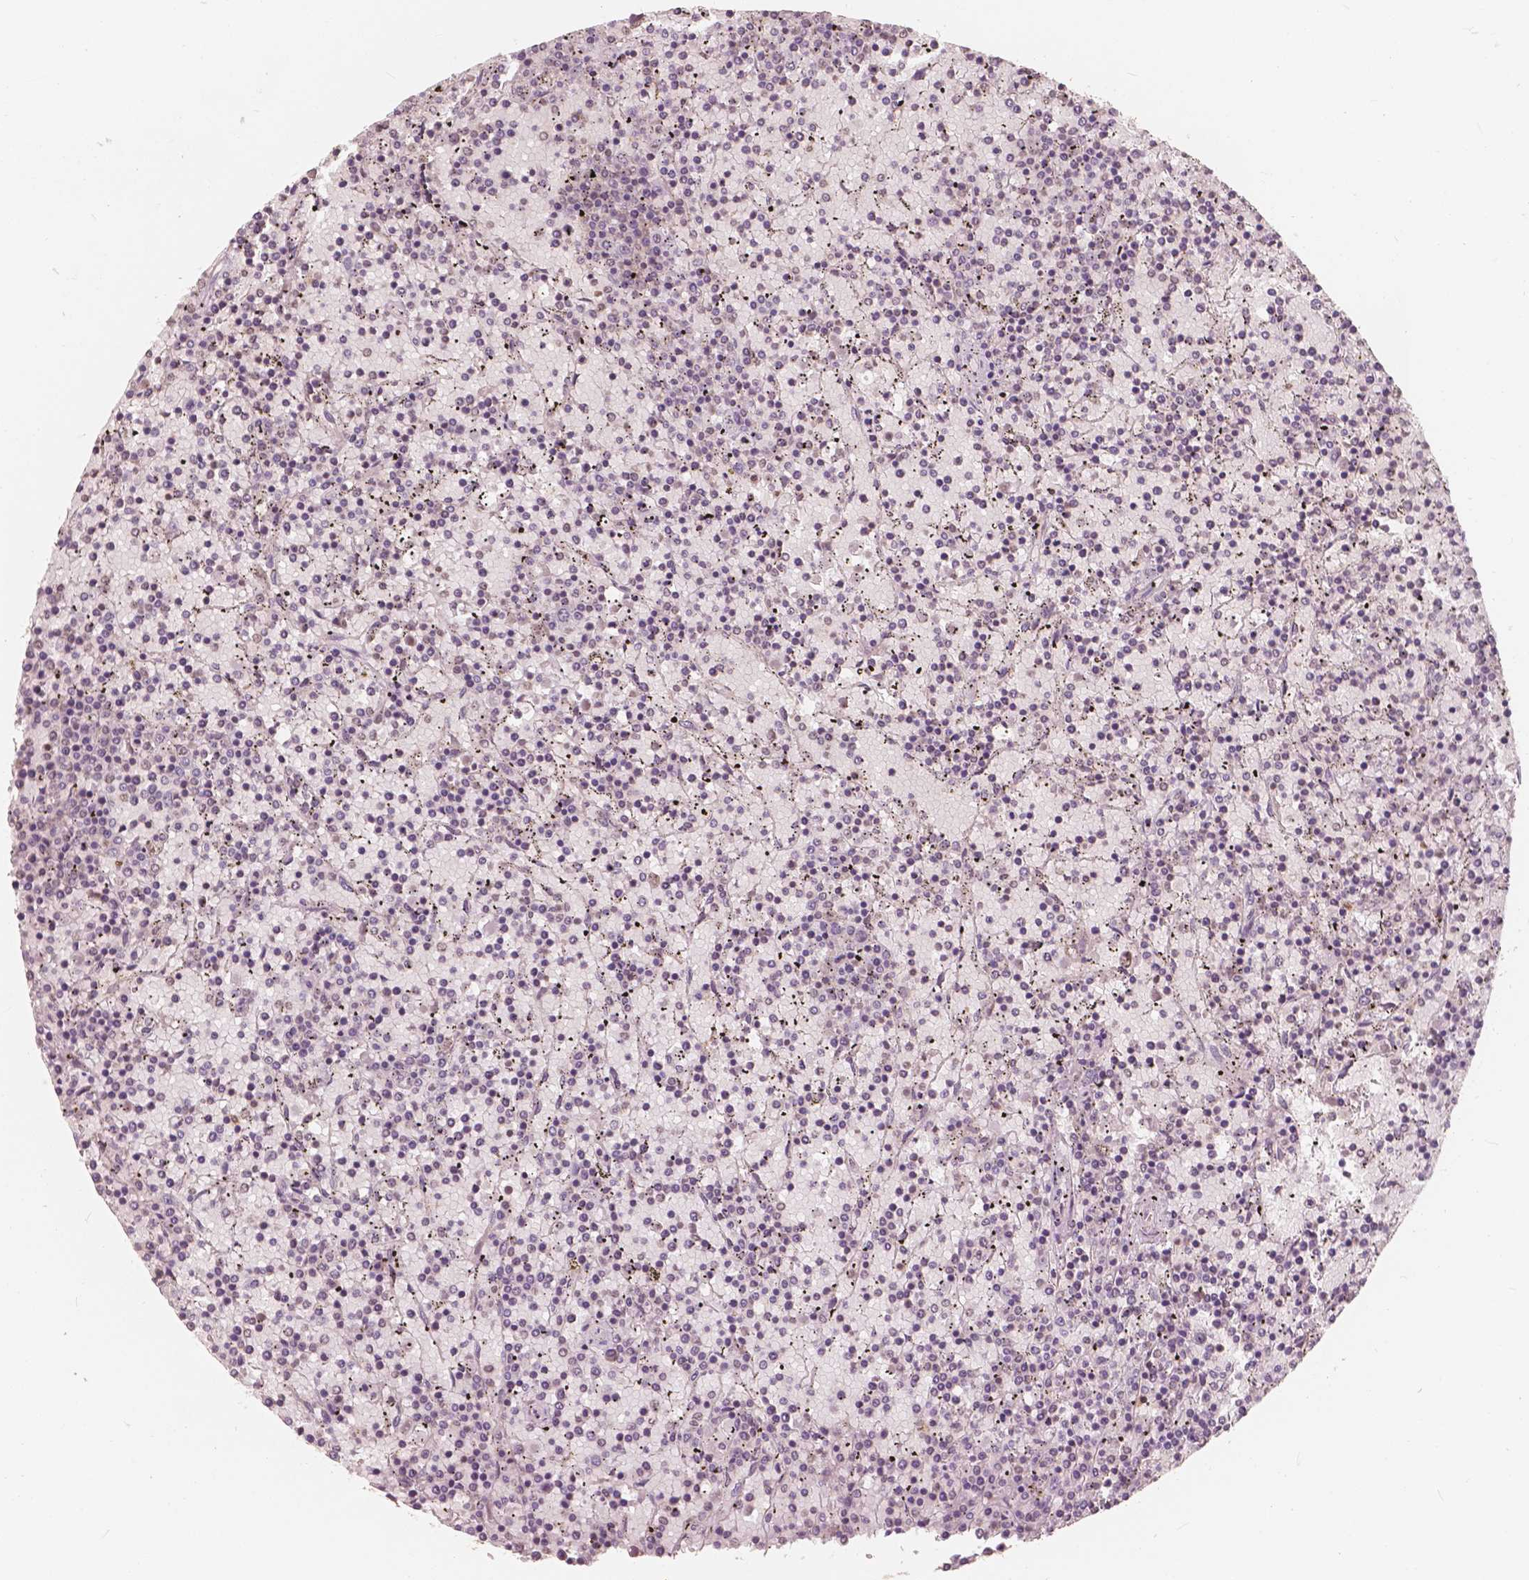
{"staining": {"intensity": "negative", "quantity": "none", "location": "none"}, "tissue": "lymphoma", "cell_type": "Tumor cells", "image_type": "cancer", "snomed": [{"axis": "morphology", "description": "Malignant lymphoma, non-Hodgkin's type, Low grade"}, {"axis": "topography", "description": "Spleen"}], "caption": "A micrograph of human low-grade malignant lymphoma, non-Hodgkin's type is negative for staining in tumor cells.", "gene": "SAT2", "patient": {"sex": "female", "age": 77}}